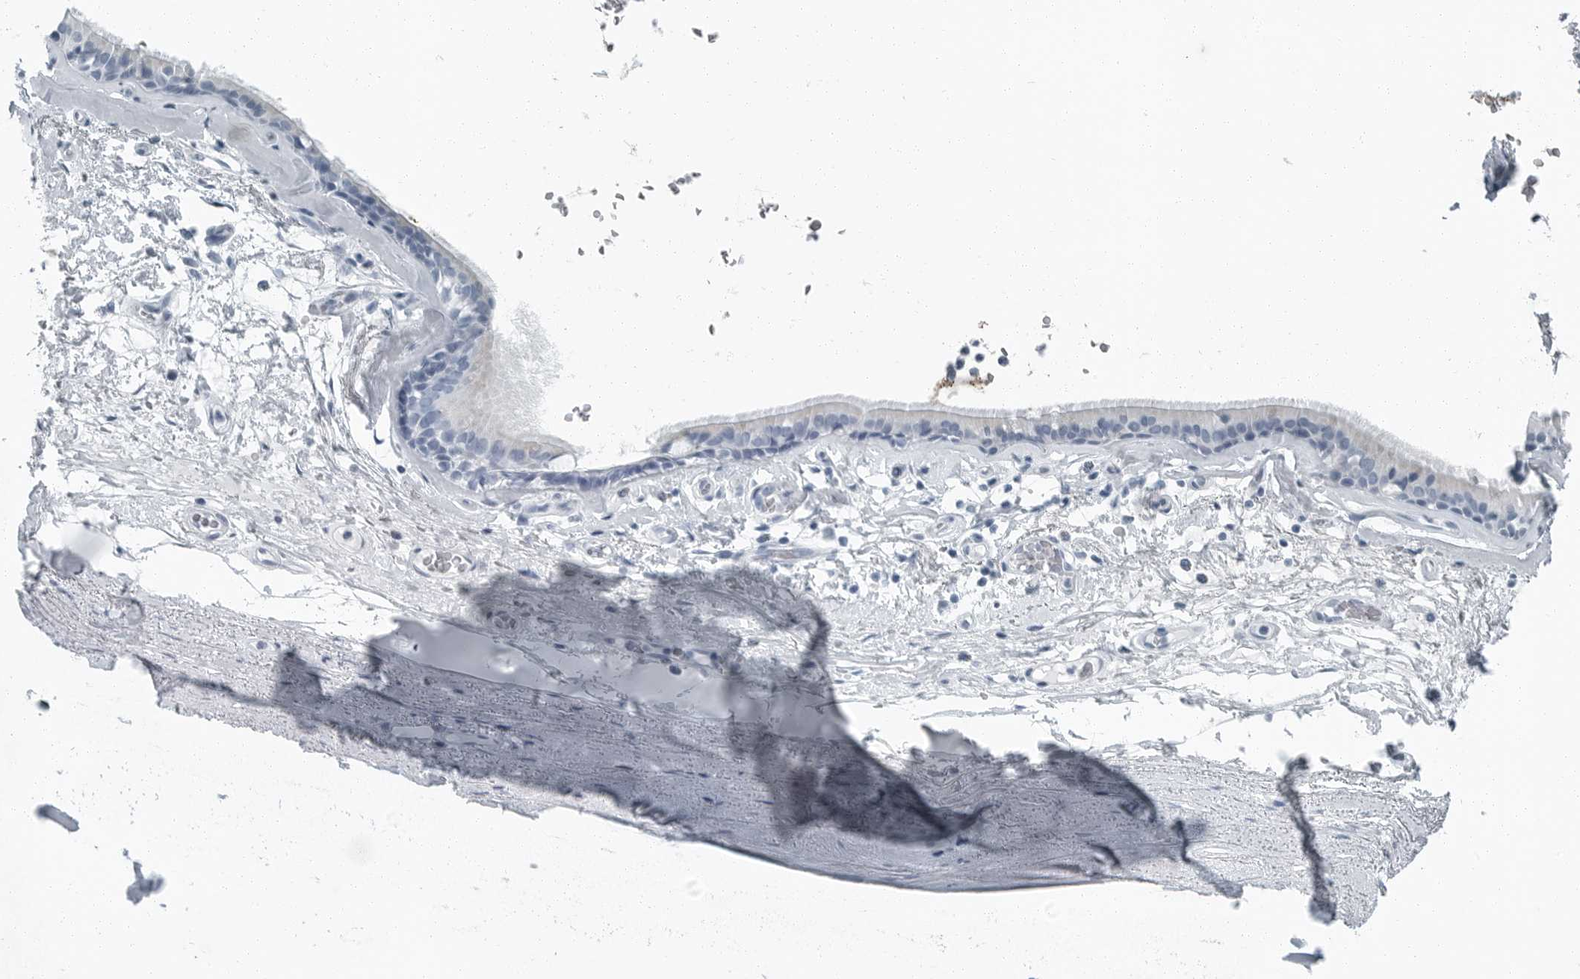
{"staining": {"intensity": "negative", "quantity": "none", "location": "none"}, "tissue": "adipose tissue", "cell_type": "Adipocytes", "image_type": "normal", "snomed": [{"axis": "morphology", "description": "Normal tissue, NOS"}, {"axis": "topography", "description": "Cartilage tissue"}], "caption": "IHC photomicrograph of unremarkable adipose tissue: human adipose tissue stained with DAB demonstrates no significant protein positivity in adipocytes. (Brightfield microscopy of DAB IHC at high magnification).", "gene": "ZPBP2", "patient": {"sex": "female", "age": 63}}